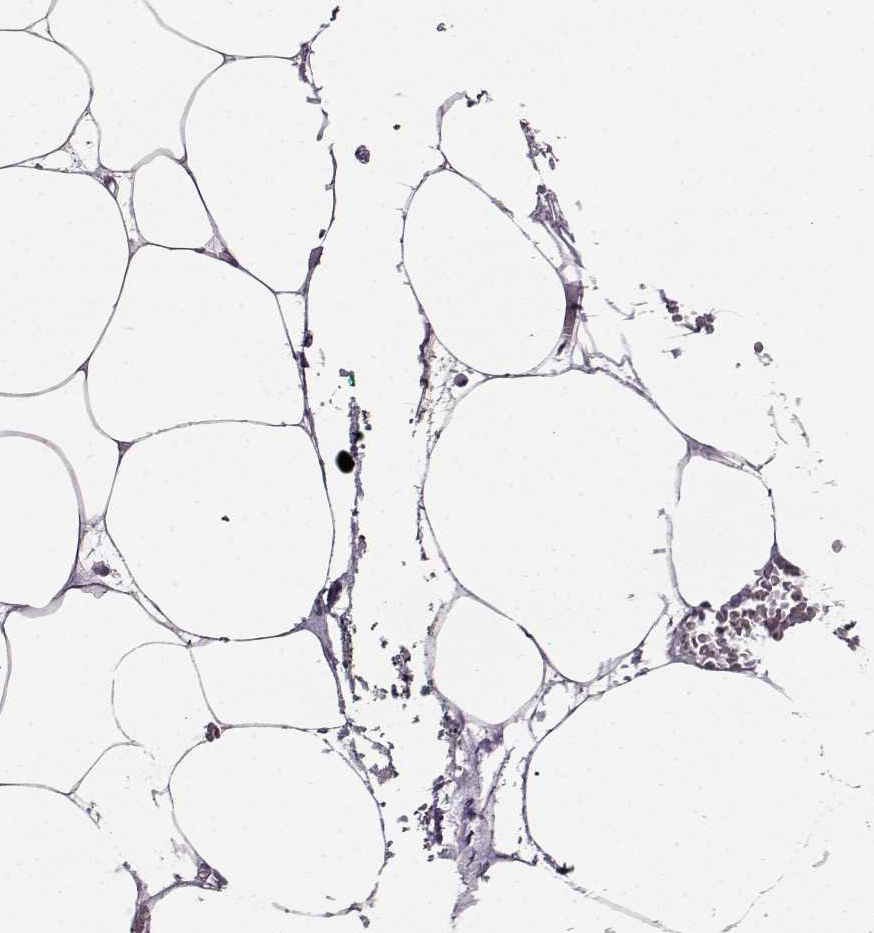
{"staining": {"intensity": "negative", "quantity": "none", "location": "none"}, "tissue": "adipose tissue", "cell_type": "Adipocytes", "image_type": "normal", "snomed": [{"axis": "morphology", "description": "Normal tissue, NOS"}, {"axis": "topography", "description": "Adipose tissue"}, {"axis": "topography", "description": "Pancreas"}, {"axis": "topography", "description": "Peripheral nerve tissue"}], "caption": "DAB (3,3'-diaminobenzidine) immunohistochemical staining of unremarkable adipose tissue reveals no significant staining in adipocytes. (IHC, brightfield microscopy, high magnification).", "gene": "JSRP1", "patient": {"sex": "female", "age": 58}}